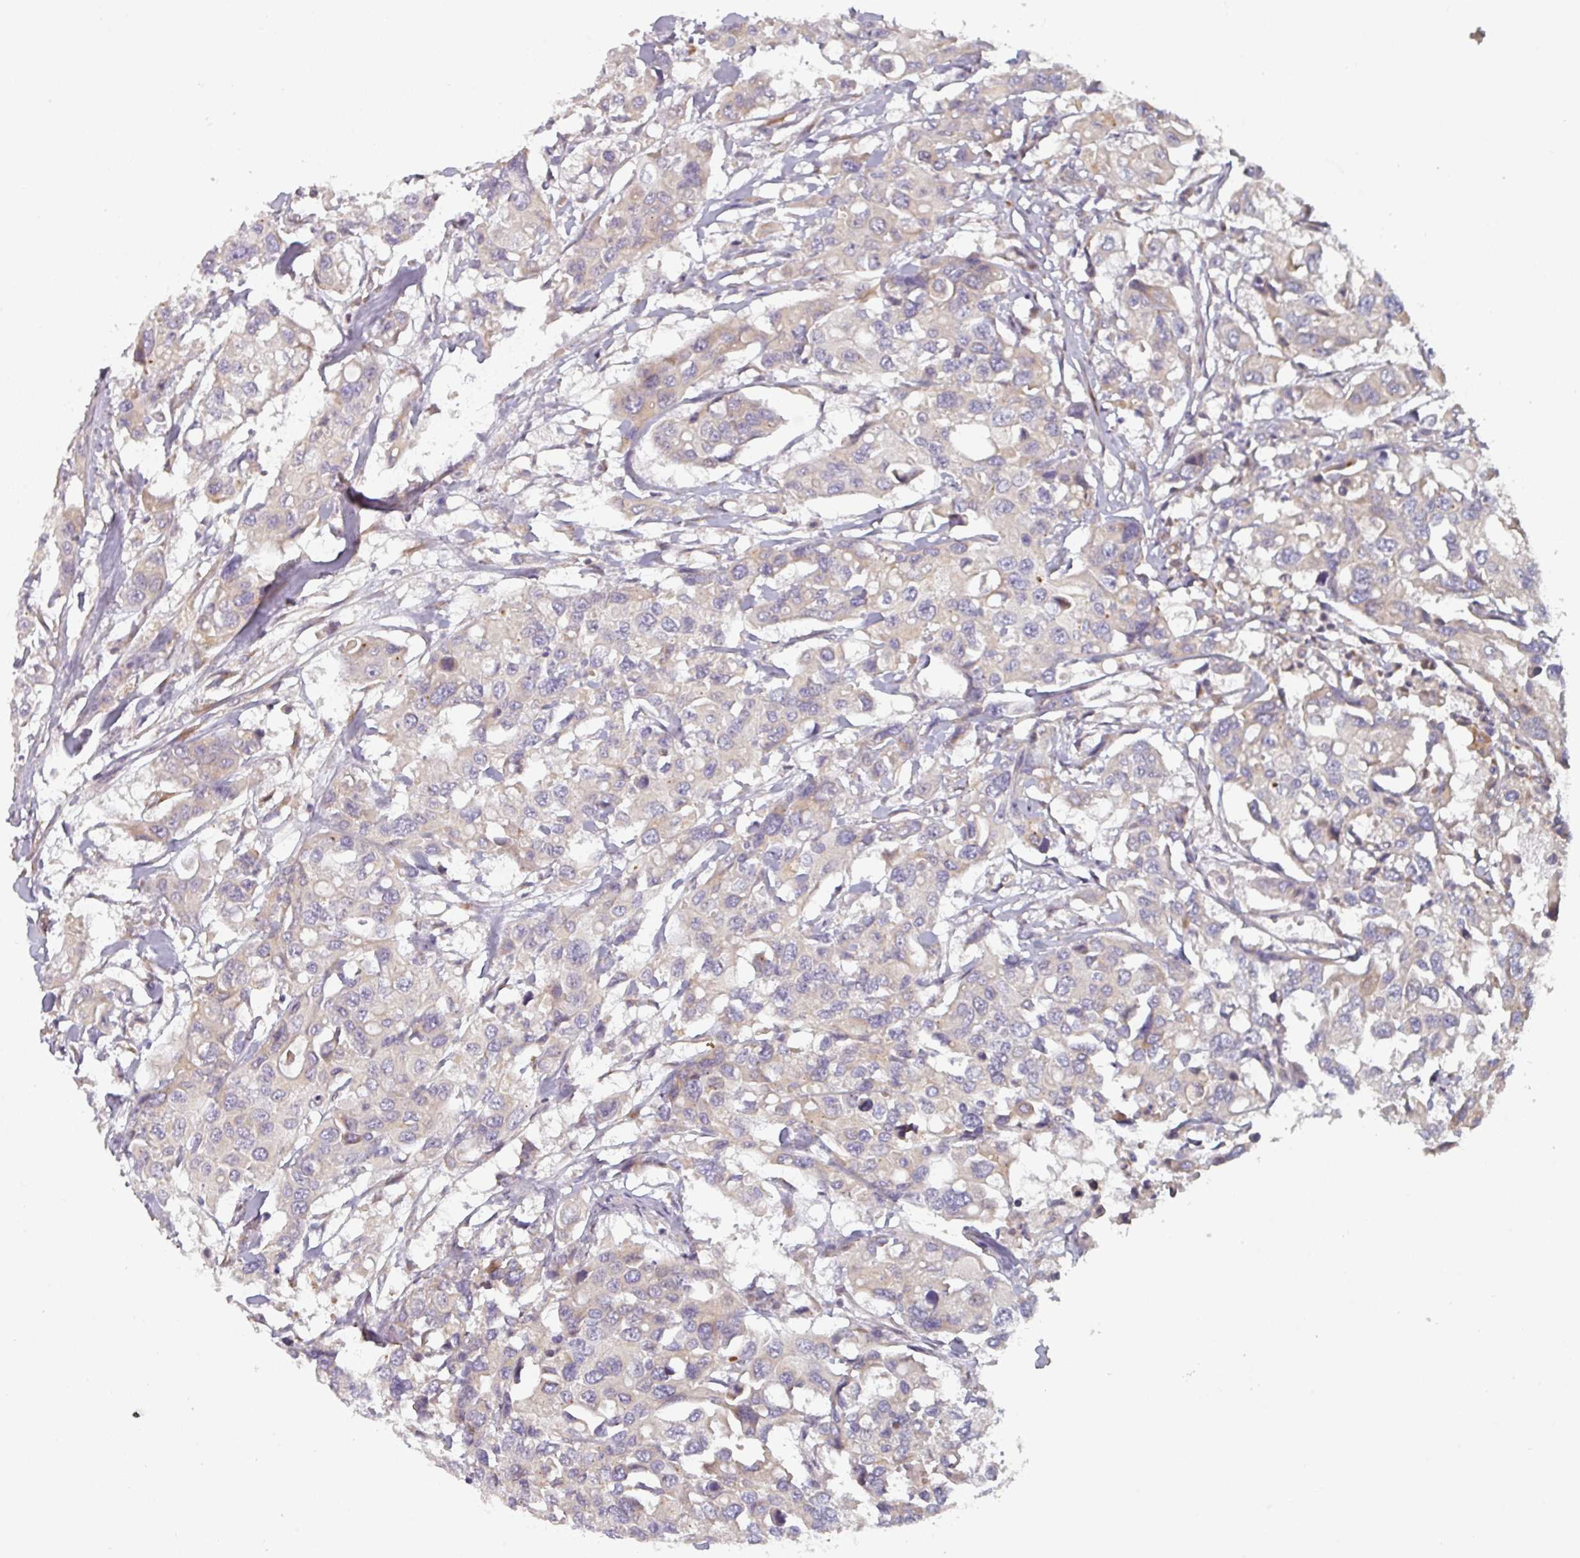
{"staining": {"intensity": "negative", "quantity": "none", "location": "none"}, "tissue": "colorectal cancer", "cell_type": "Tumor cells", "image_type": "cancer", "snomed": [{"axis": "morphology", "description": "Adenocarcinoma, NOS"}, {"axis": "topography", "description": "Colon"}], "caption": "Tumor cells are negative for brown protein staining in adenocarcinoma (colorectal).", "gene": "TAPT1", "patient": {"sex": "male", "age": 77}}